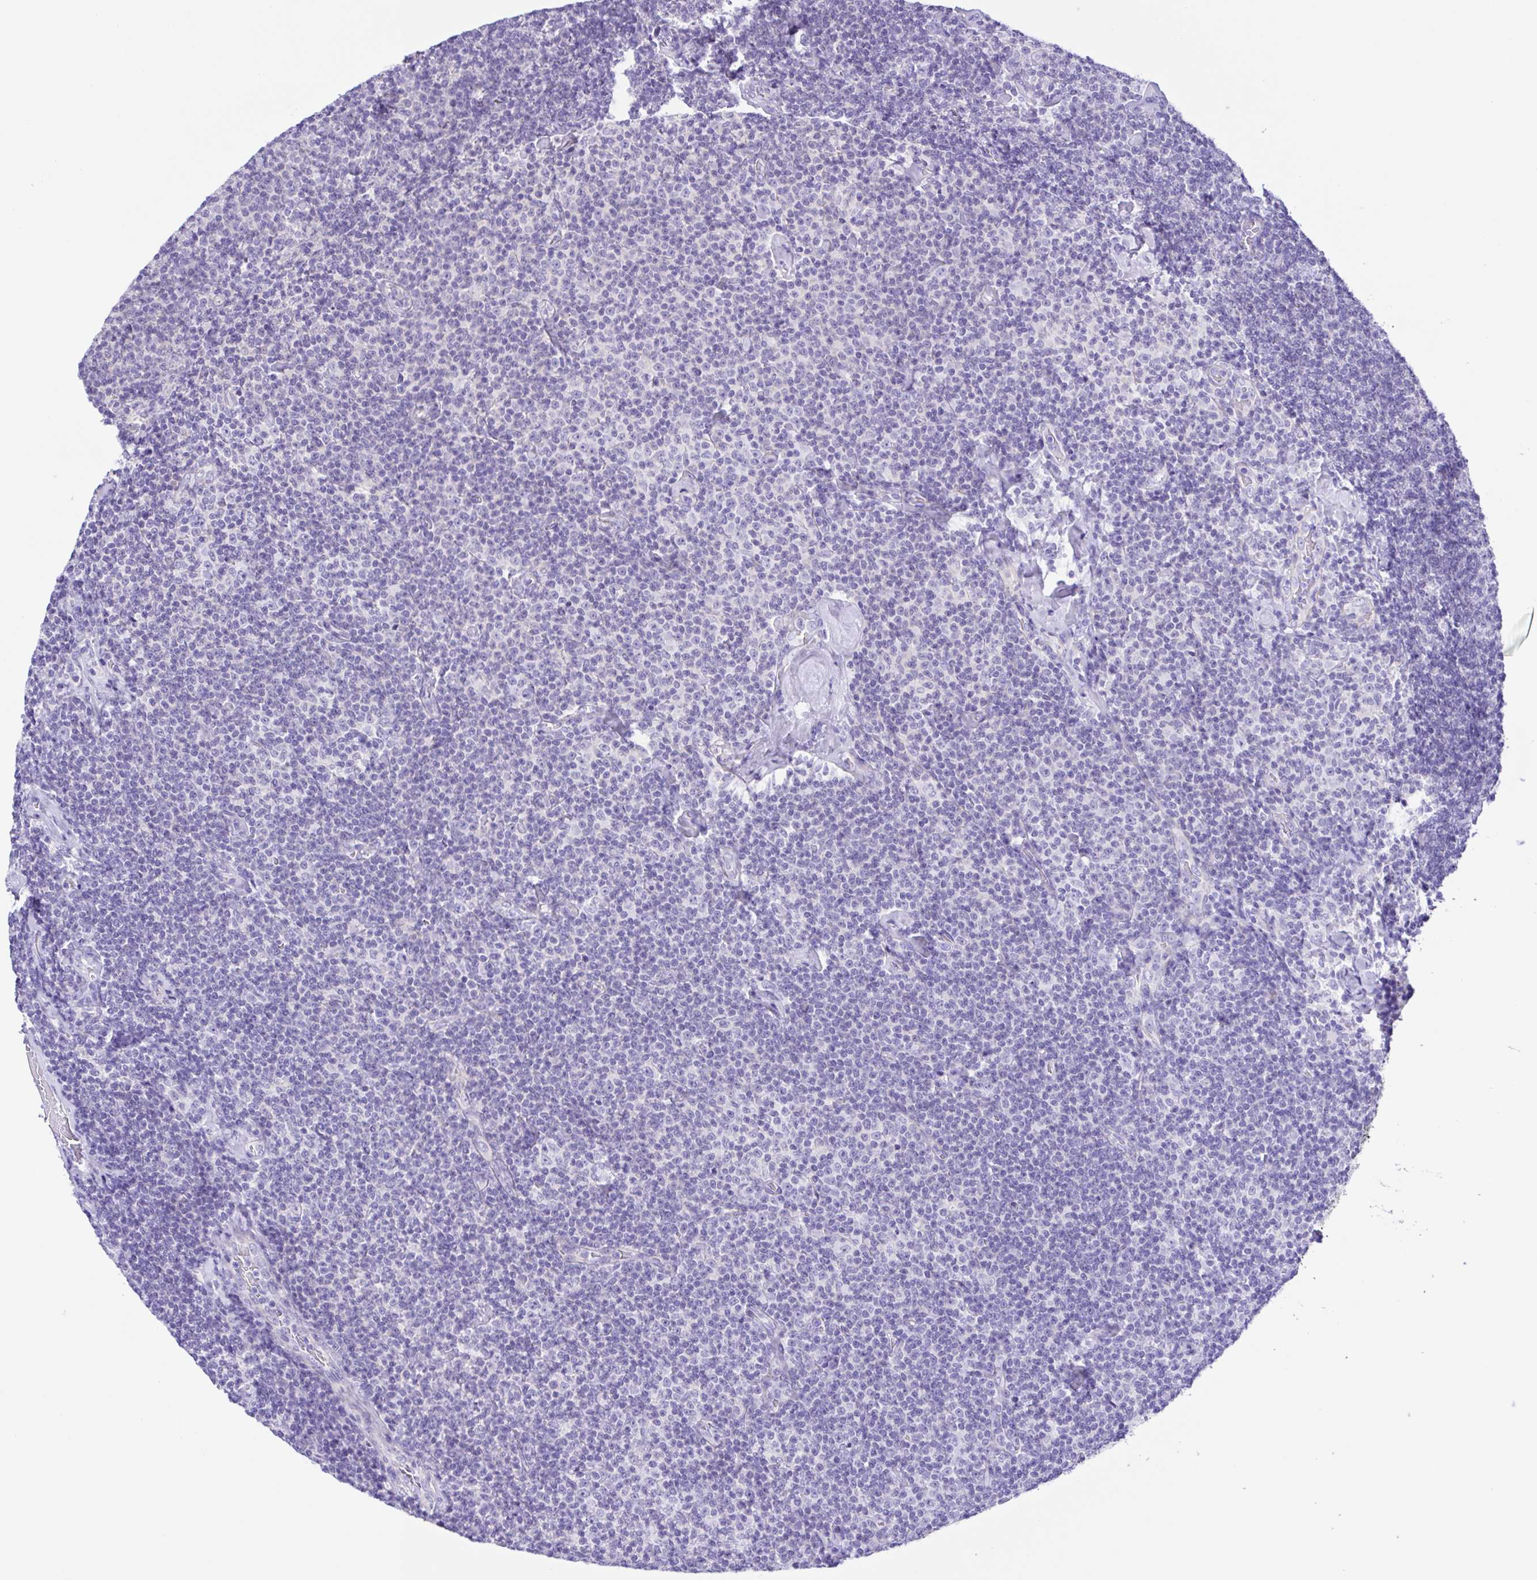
{"staining": {"intensity": "negative", "quantity": "none", "location": "none"}, "tissue": "lymphoma", "cell_type": "Tumor cells", "image_type": "cancer", "snomed": [{"axis": "morphology", "description": "Malignant lymphoma, non-Hodgkin's type, Low grade"}, {"axis": "topography", "description": "Lymph node"}], "caption": "Tumor cells show no significant protein positivity in malignant lymphoma, non-Hodgkin's type (low-grade).", "gene": "ISM2", "patient": {"sex": "male", "age": 81}}